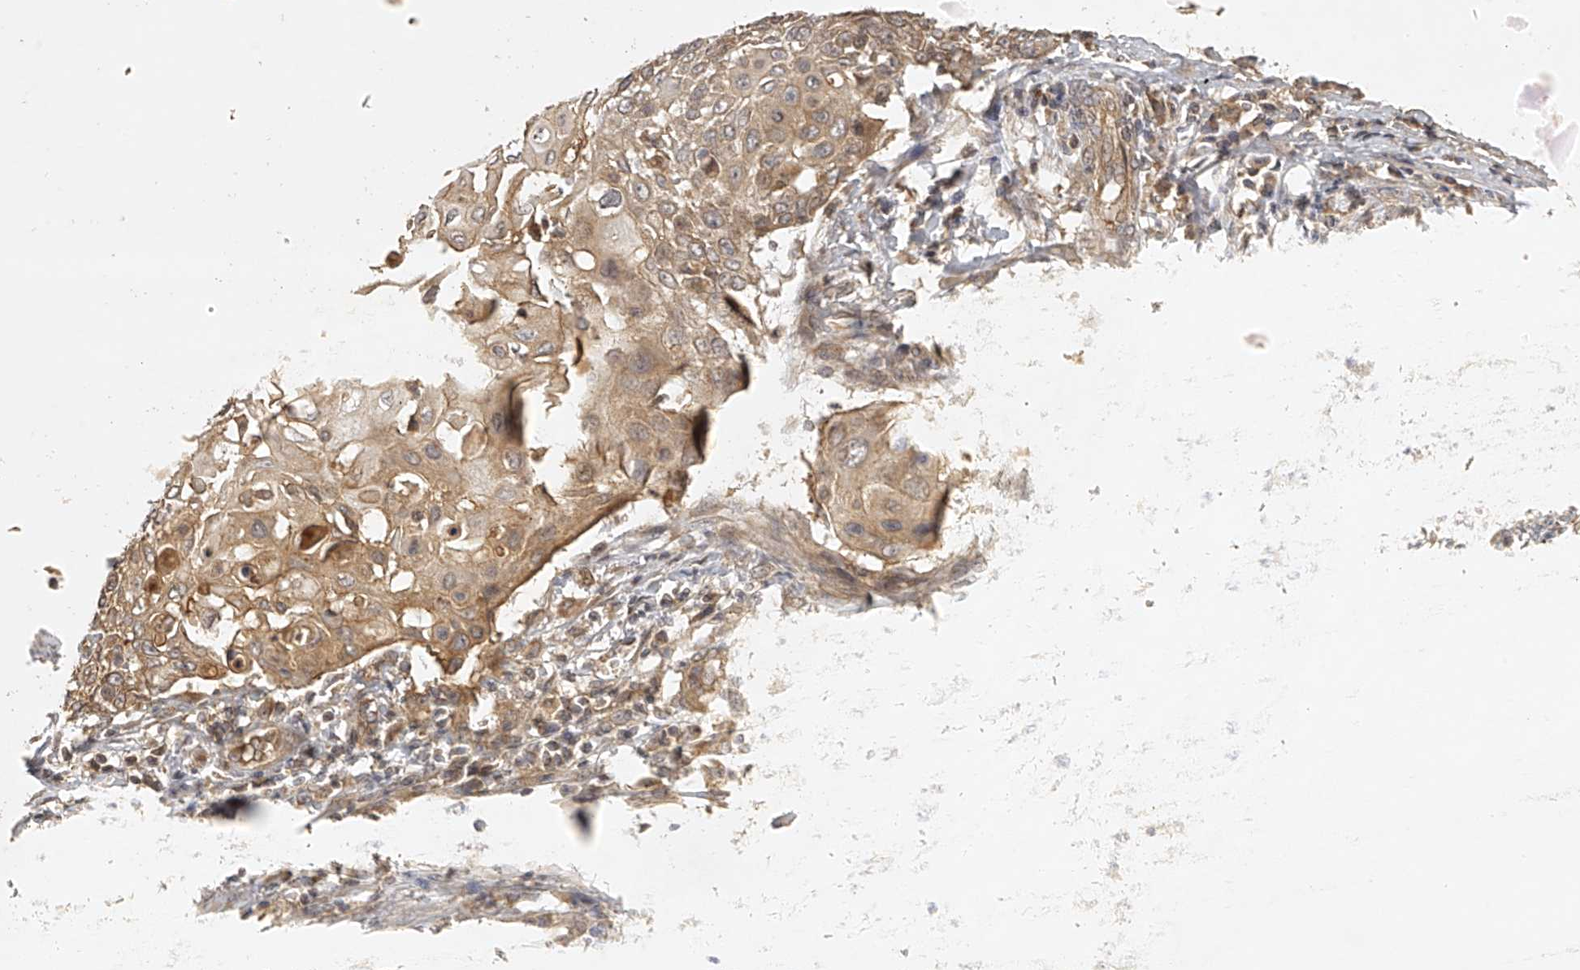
{"staining": {"intensity": "moderate", "quantity": "<25%", "location": "cytoplasmic/membranous"}, "tissue": "cervical cancer", "cell_type": "Tumor cells", "image_type": "cancer", "snomed": [{"axis": "morphology", "description": "Squamous cell carcinoma, NOS"}, {"axis": "topography", "description": "Cervix"}], "caption": "The micrograph exhibits a brown stain indicating the presence of a protein in the cytoplasmic/membranous of tumor cells in cervical cancer.", "gene": "NFS1", "patient": {"sex": "female", "age": 39}}